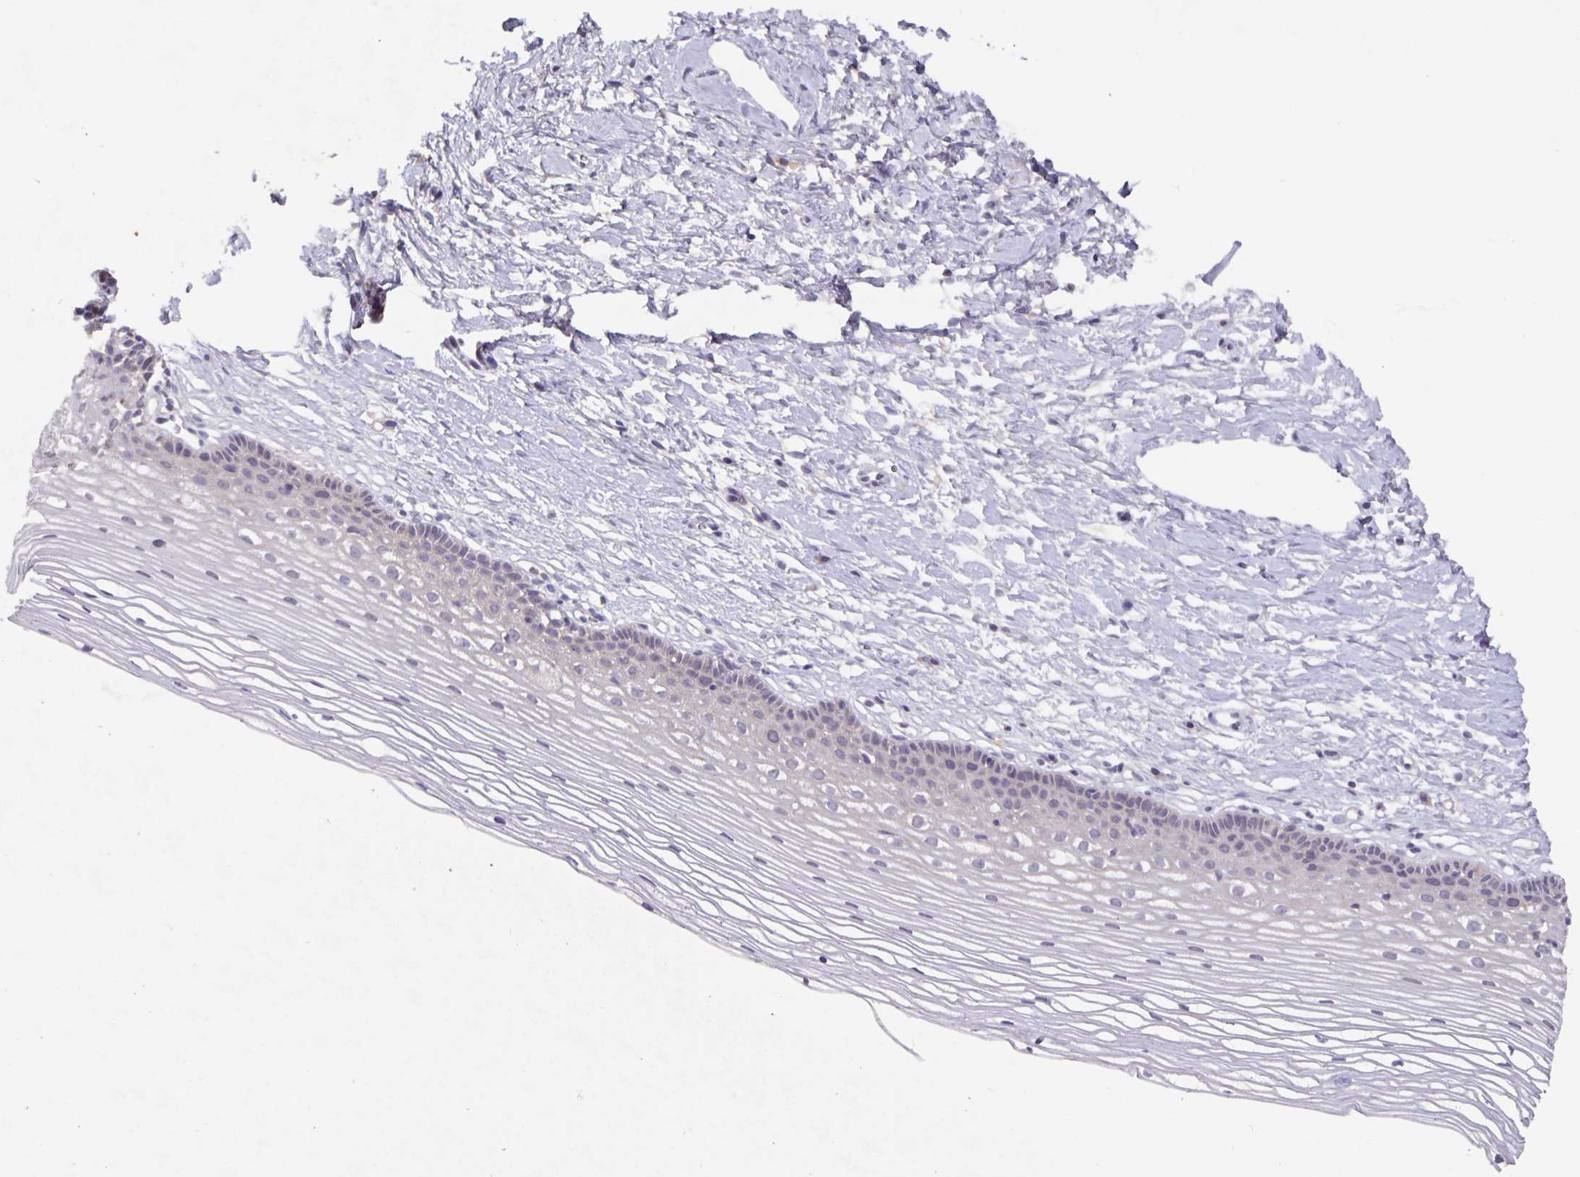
{"staining": {"intensity": "negative", "quantity": "none", "location": "none"}, "tissue": "cervix", "cell_type": "Glandular cells", "image_type": "normal", "snomed": [{"axis": "morphology", "description": "Normal tissue, NOS"}, {"axis": "topography", "description": "Cervix"}], "caption": "High magnification brightfield microscopy of normal cervix stained with DAB (brown) and counterstained with hematoxylin (blue): glandular cells show no significant expression.", "gene": "HEPN1", "patient": {"sex": "female", "age": 40}}